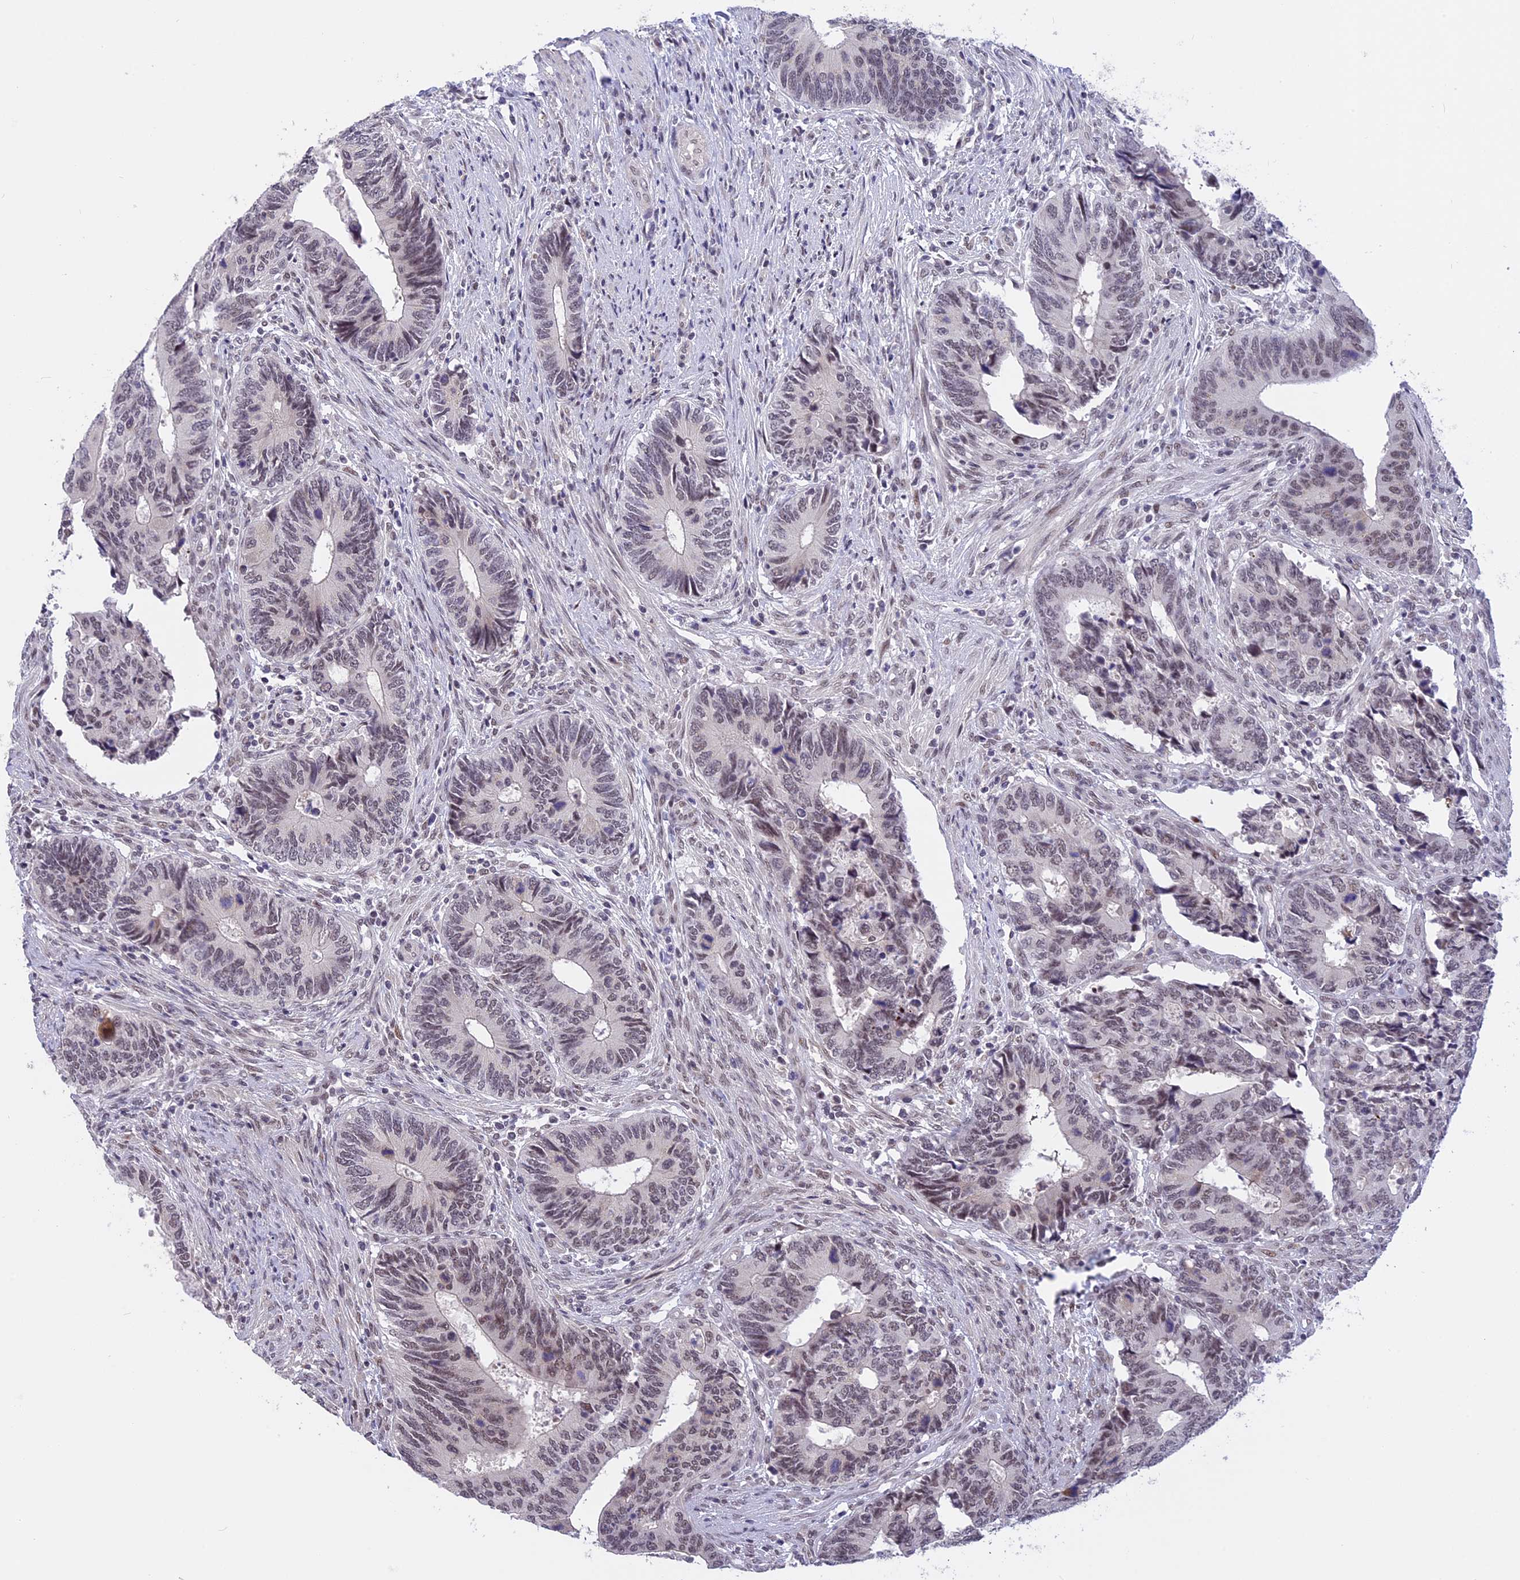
{"staining": {"intensity": "weak", "quantity": "<25%", "location": "nuclear"}, "tissue": "colorectal cancer", "cell_type": "Tumor cells", "image_type": "cancer", "snomed": [{"axis": "morphology", "description": "Adenocarcinoma, NOS"}, {"axis": "topography", "description": "Colon"}], "caption": "Protein analysis of adenocarcinoma (colorectal) shows no significant positivity in tumor cells.", "gene": "POLR2C", "patient": {"sex": "male", "age": 87}}